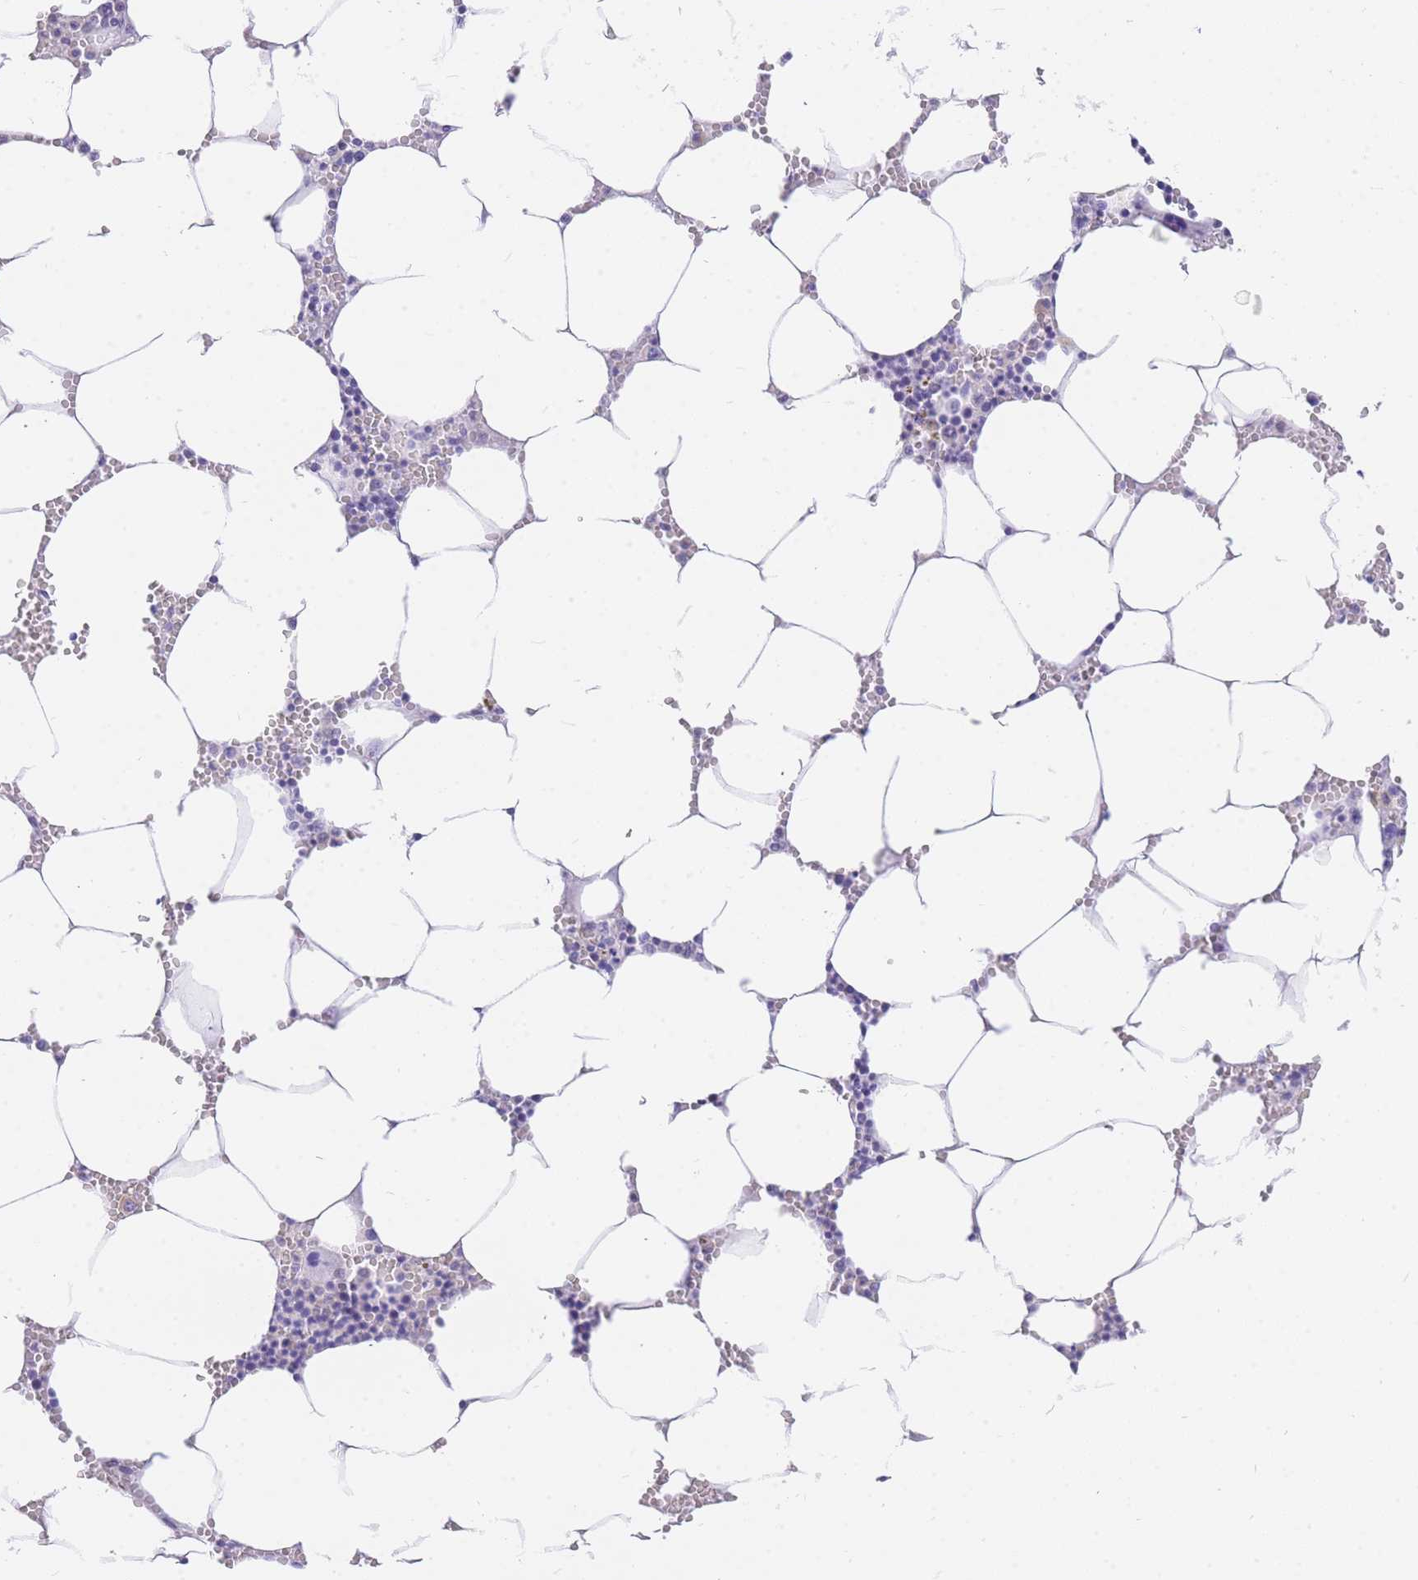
{"staining": {"intensity": "moderate", "quantity": "<25%", "location": "cytoplasmic/membranous"}, "tissue": "bone marrow", "cell_type": "Hematopoietic cells", "image_type": "normal", "snomed": [{"axis": "morphology", "description": "Normal tissue, NOS"}, {"axis": "topography", "description": "Bone marrow"}], "caption": "A photomicrograph showing moderate cytoplasmic/membranous positivity in approximately <25% of hematopoietic cells in unremarkable bone marrow, as visualized by brown immunohistochemical staining.", "gene": "SRSF12", "patient": {"sex": "male", "age": 70}}